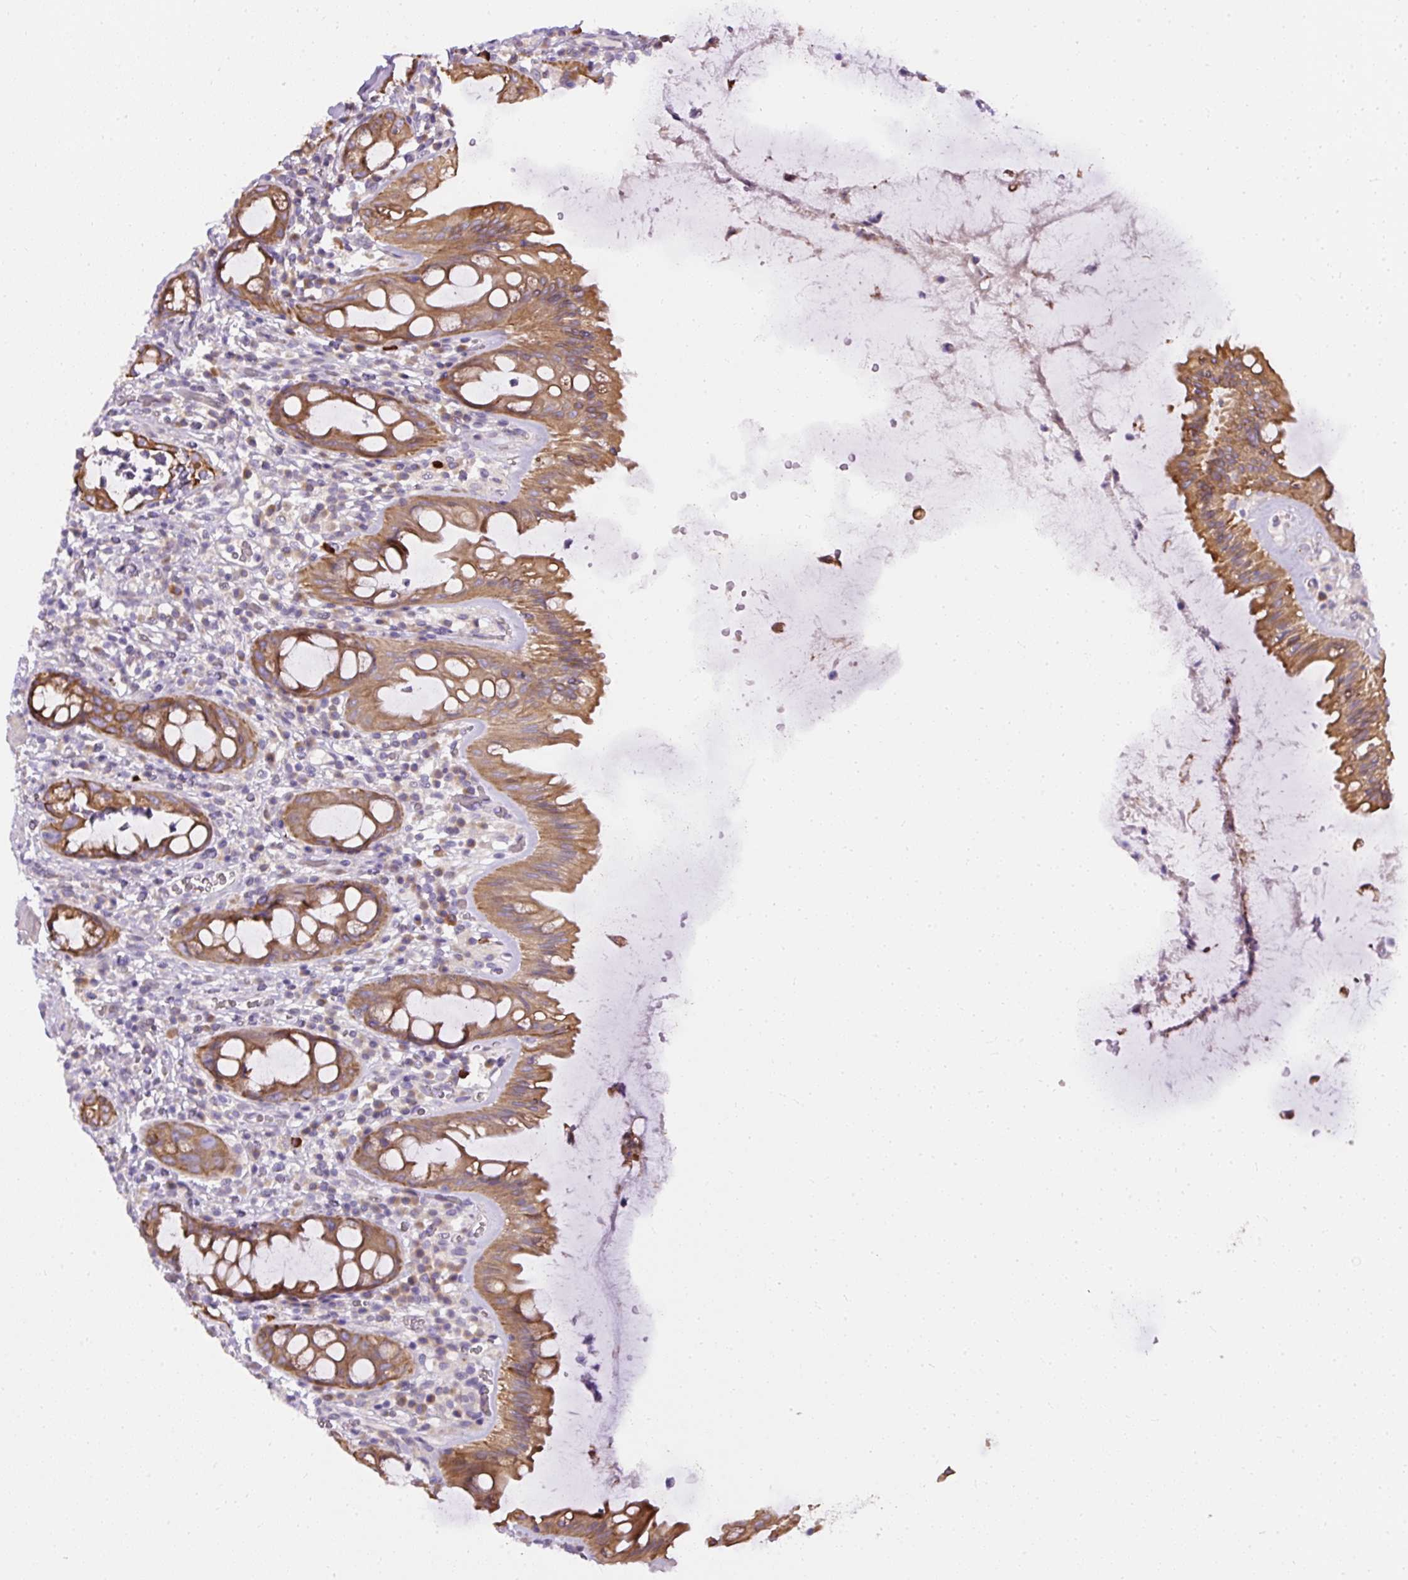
{"staining": {"intensity": "moderate", "quantity": ">75%", "location": "cytoplasmic/membranous"}, "tissue": "rectum", "cell_type": "Glandular cells", "image_type": "normal", "snomed": [{"axis": "morphology", "description": "Normal tissue, NOS"}, {"axis": "topography", "description": "Rectum"}], "caption": "Immunohistochemistry (IHC) (DAB) staining of benign human rectum demonstrates moderate cytoplasmic/membranous protein expression in approximately >75% of glandular cells. (DAB (3,3'-diaminobenzidine) IHC with brightfield microscopy, high magnification).", "gene": "FAM149A", "patient": {"sex": "female", "age": 57}}